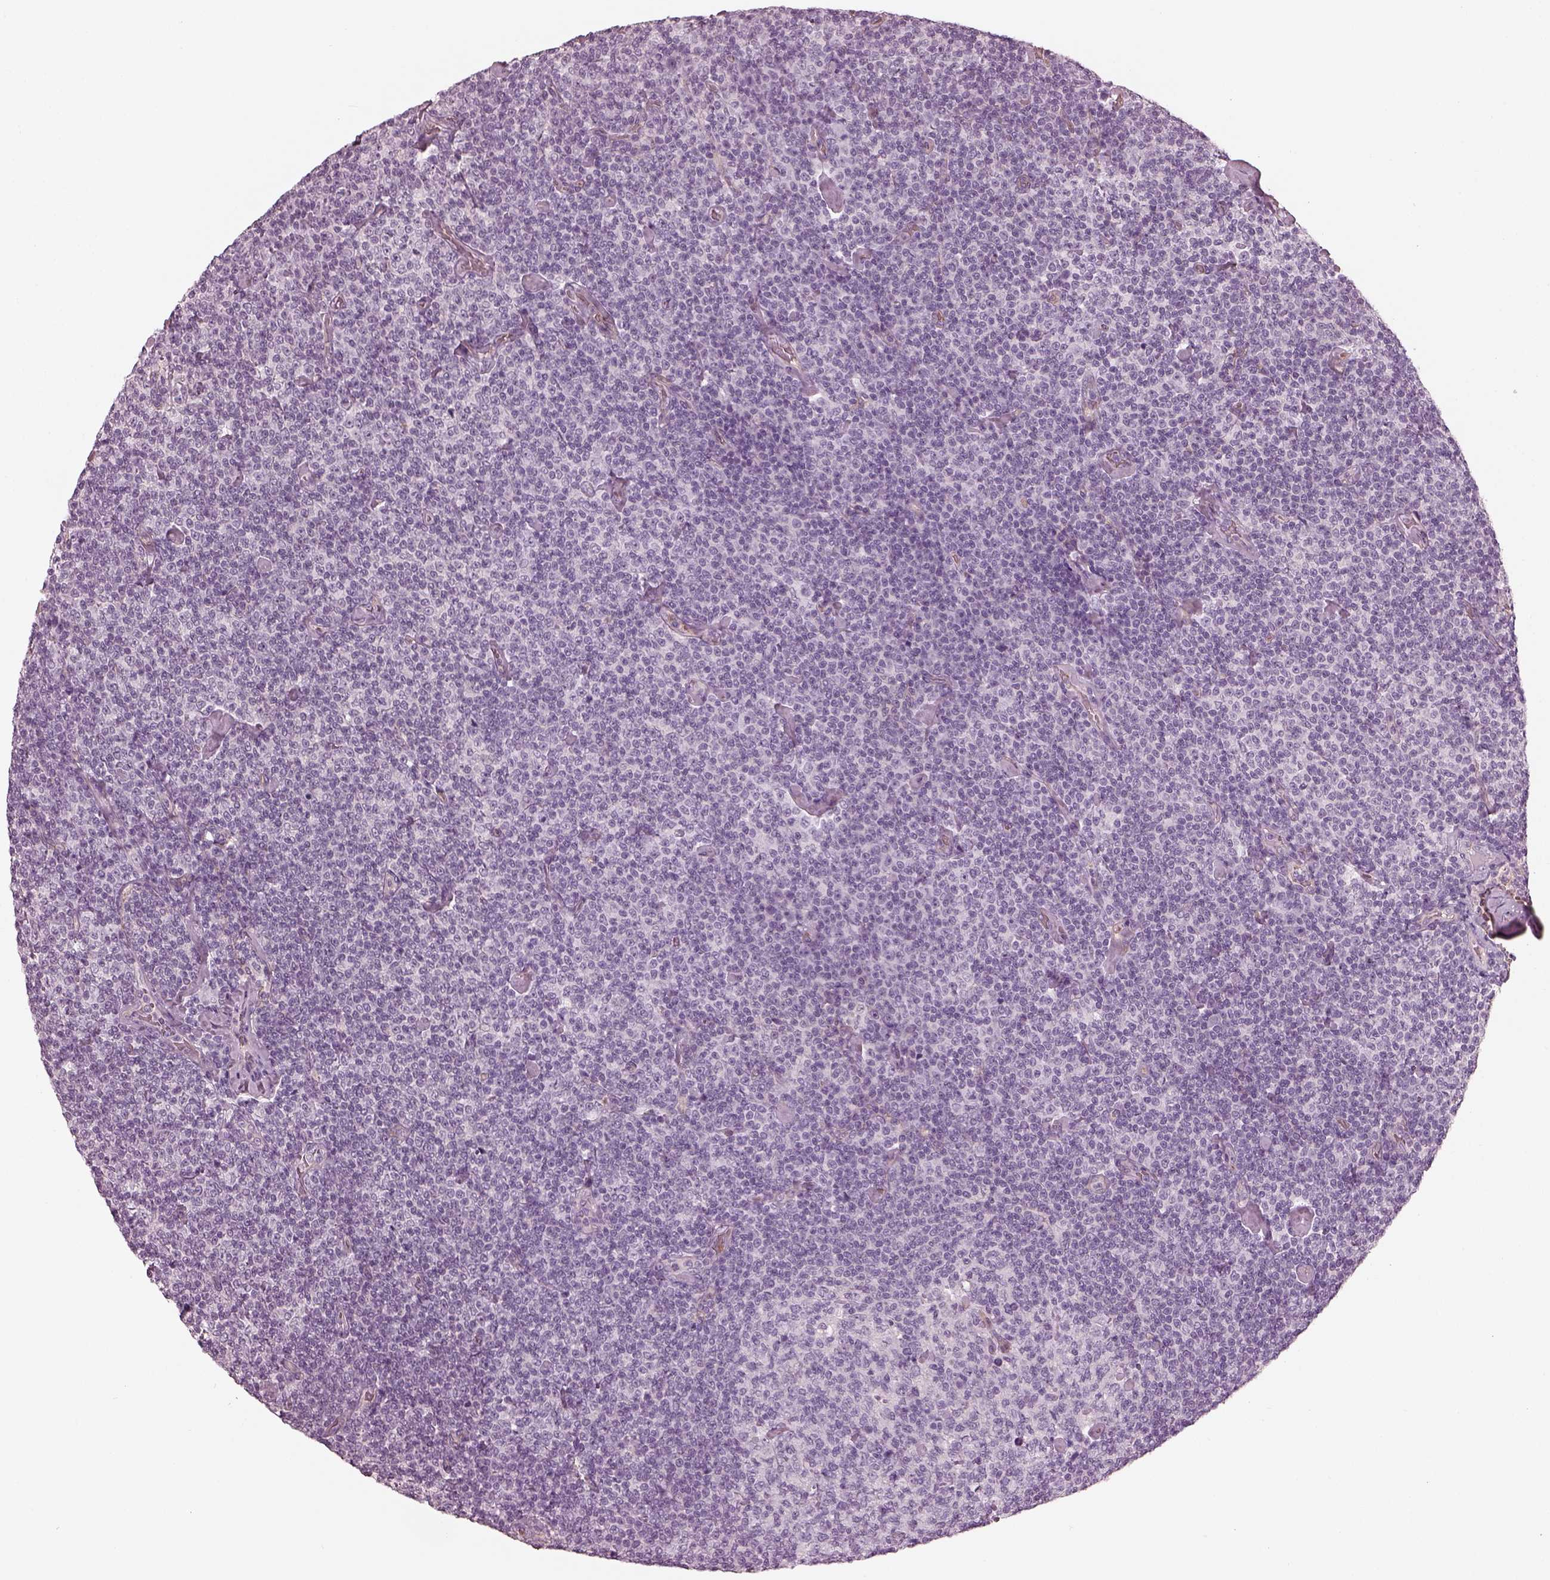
{"staining": {"intensity": "negative", "quantity": "none", "location": "none"}, "tissue": "lymphoma", "cell_type": "Tumor cells", "image_type": "cancer", "snomed": [{"axis": "morphology", "description": "Malignant lymphoma, non-Hodgkin's type, Low grade"}, {"axis": "topography", "description": "Lymph node"}], "caption": "There is no significant staining in tumor cells of low-grade malignant lymphoma, non-Hodgkin's type.", "gene": "EIF4E1B", "patient": {"sex": "male", "age": 81}}